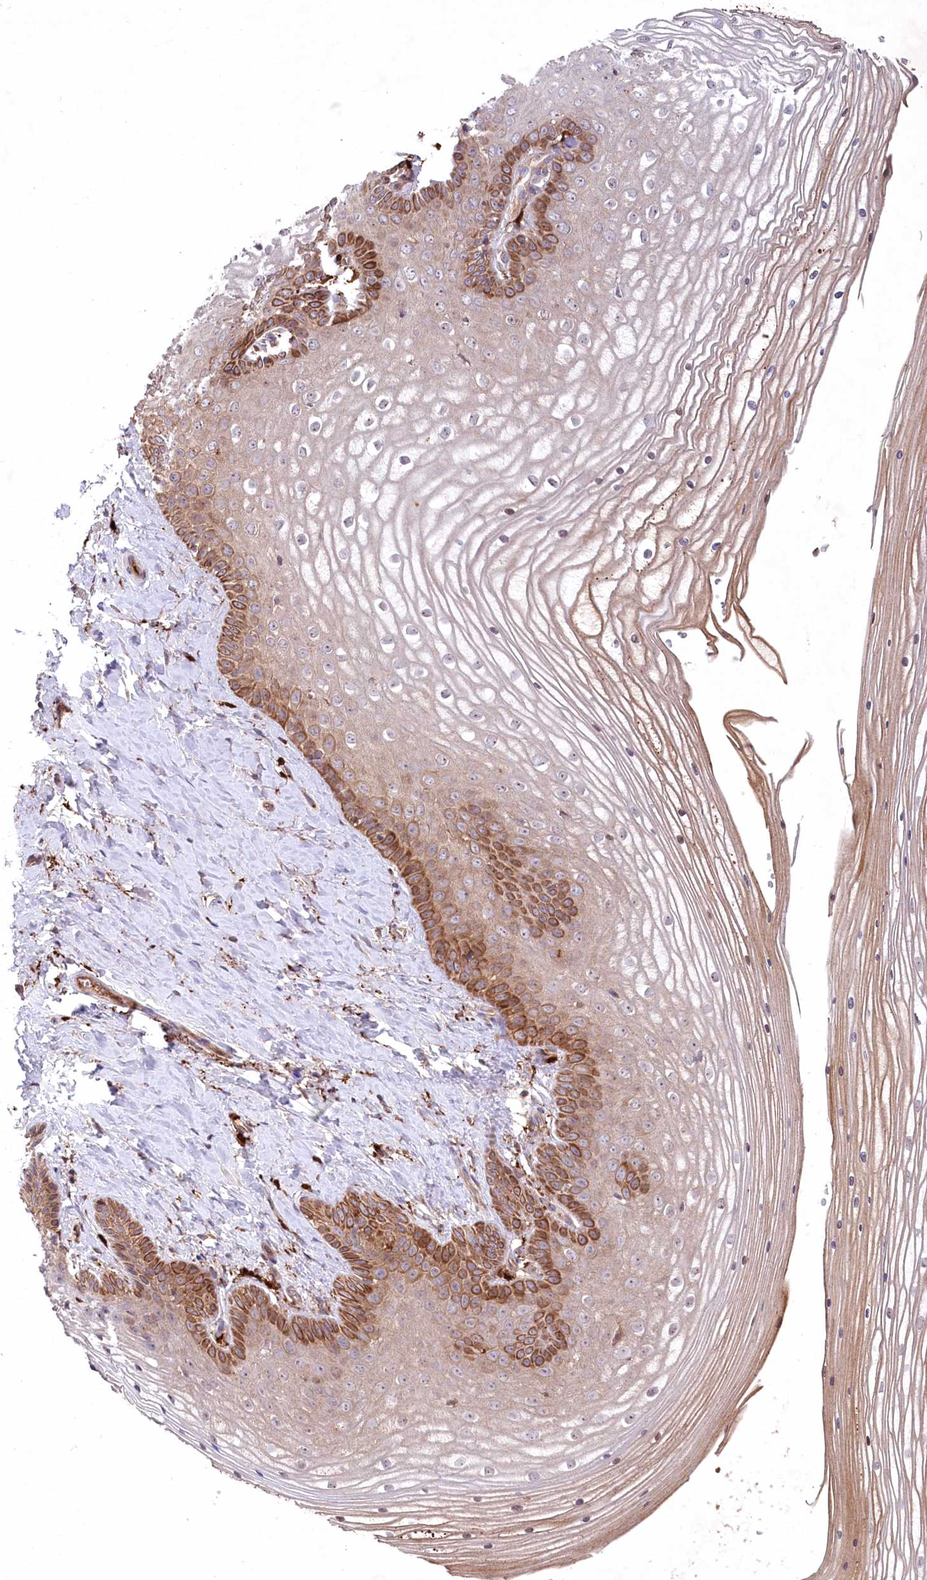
{"staining": {"intensity": "moderate", "quantity": "25%-75%", "location": "cytoplasmic/membranous"}, "tissue": "vagina", "cell_type": "Squamous epithelial cells", "image_type": "normal", "snomed": [{"axis": "morphology", "description": "Normal tissue, NOS"}, {"axis": "topography", "description": "Vagina"}, {"axis": "topography", "description": "Cervix"}], "caption": "An image of vagina stained for a protein displays moderate cytoplasmic/membranous brown staining in squamous epithelial cells.", "gene": "PPP1R21", "patient": {"sex": "female", "age": 40}}